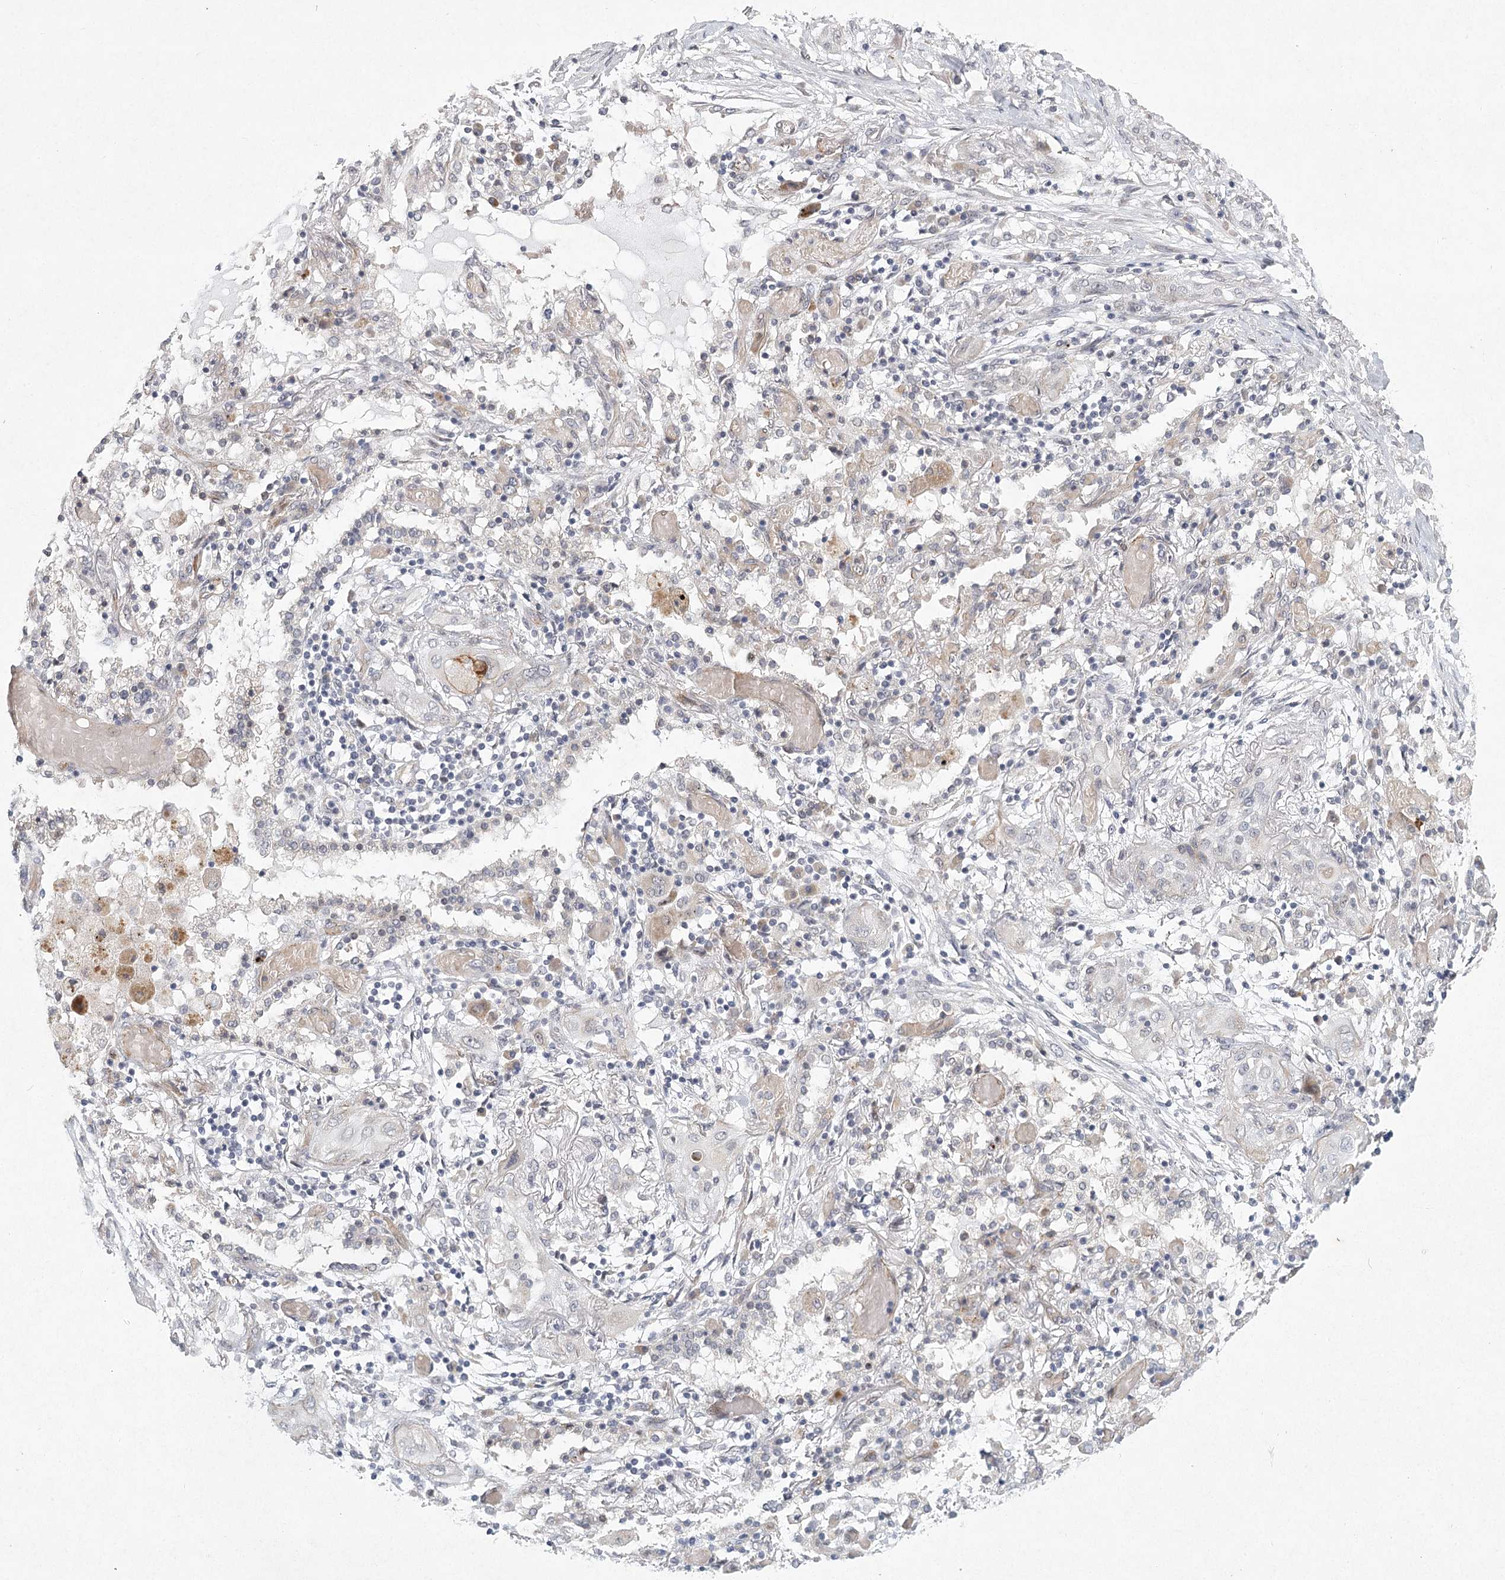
{"staining": {"intensity": "negative", "quantity": "none", "location": "none"}, "tissue": "lung cancer", "cell_type": "Tumor cells", "image_type": "cancer", "snomed": [{"axis": "morphology", "description": "Squamous cell carcinoma, NOS"}, {"axis": "topography", "description": "Lung"}], "caption": "Tumor cells show no significant staining in lung cancer.", "gene": "MEPE", "patient": {"sex": "female", "age": 47}}